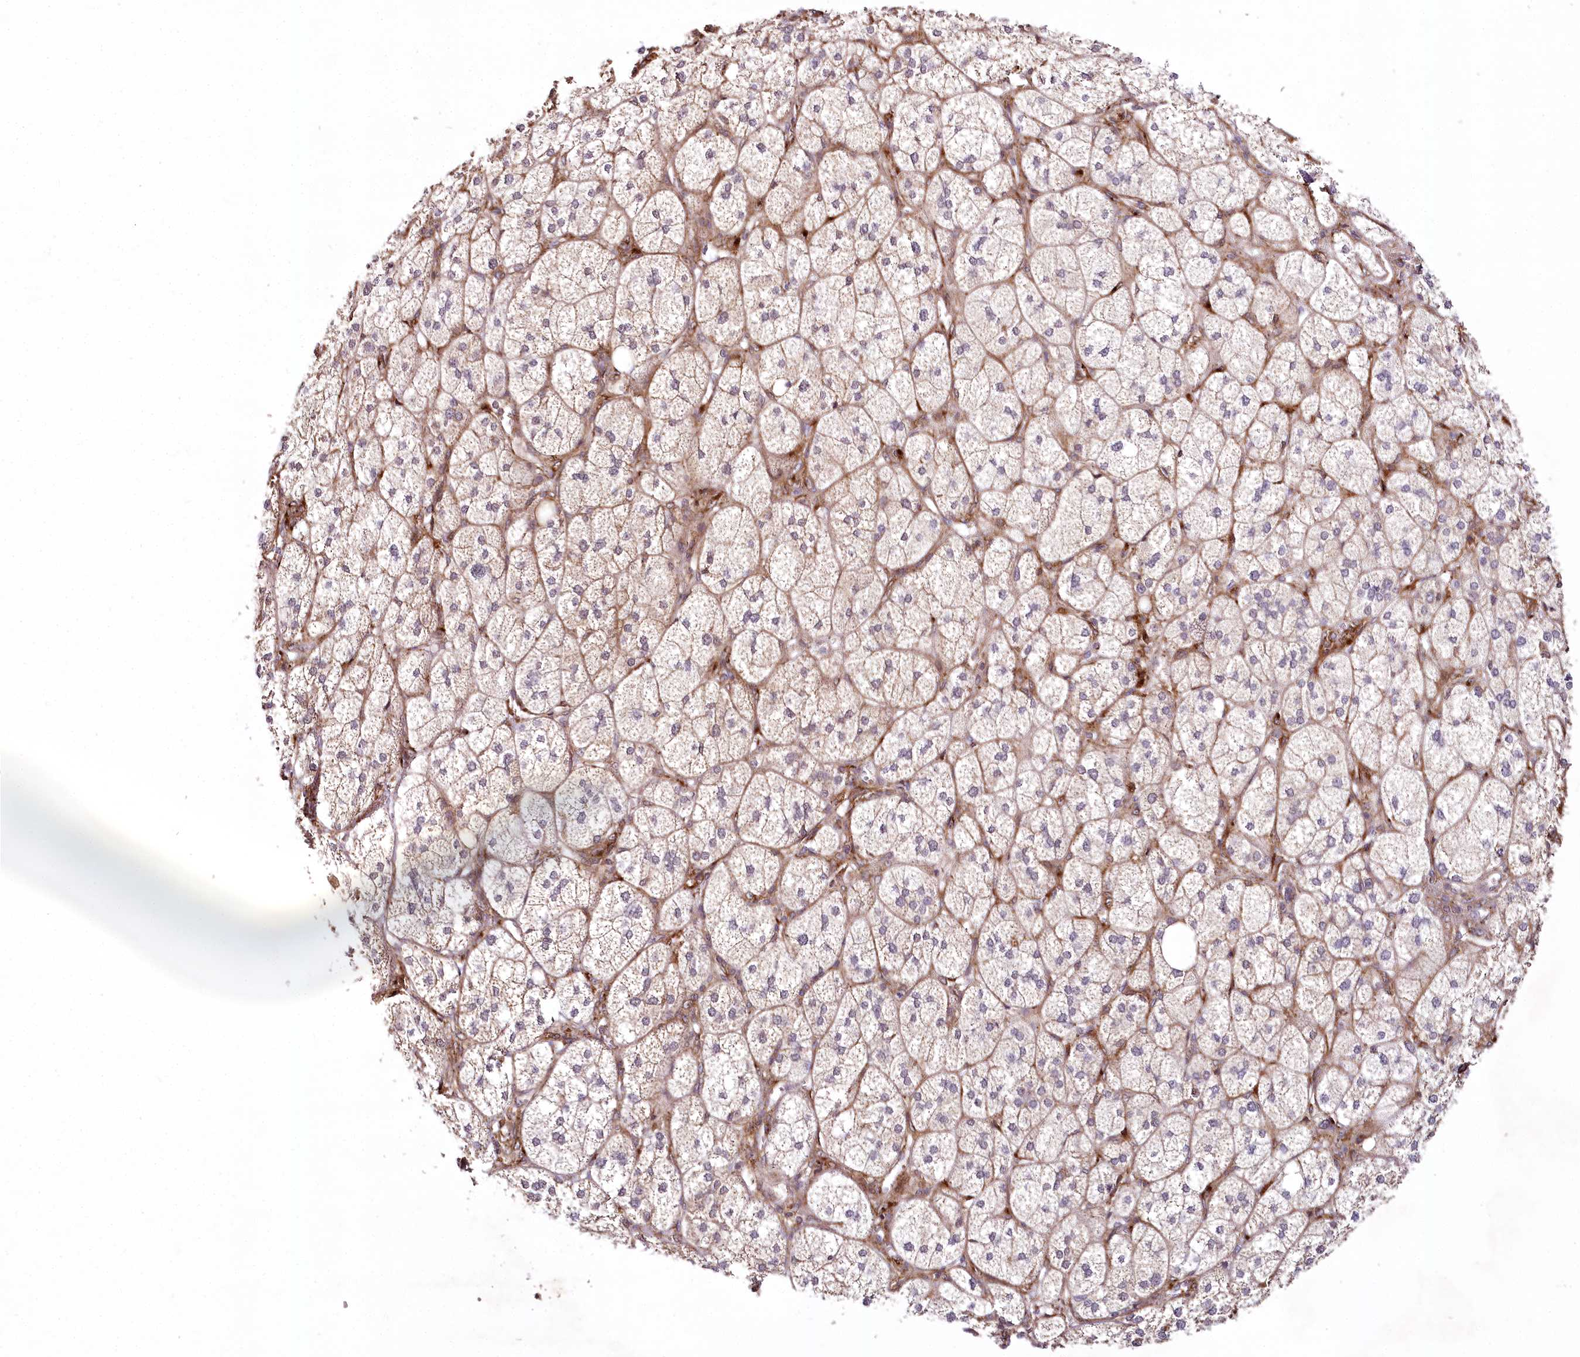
{"staining": {"intensity": "moderate", "quantity": ">75%", "location": "cytoplasmic/membranous,nuclear"}, "tissue": "adrenal gland", "cell_type": "Glandular cells", "image_type": "normal", "snomed": [{"axis": "morphology", "description": "Normal tissue, NOS"}, {"axis": "topography", "description": "Adrenal gland"}], "caption": "Moderate cytoplasmic/membranous,nuclear protein positivity is appreciated in approximately >75% of glandular cells in adrenal gland.", "gene": "COPG1", "patient": {"sex": "female", "age": 61}}